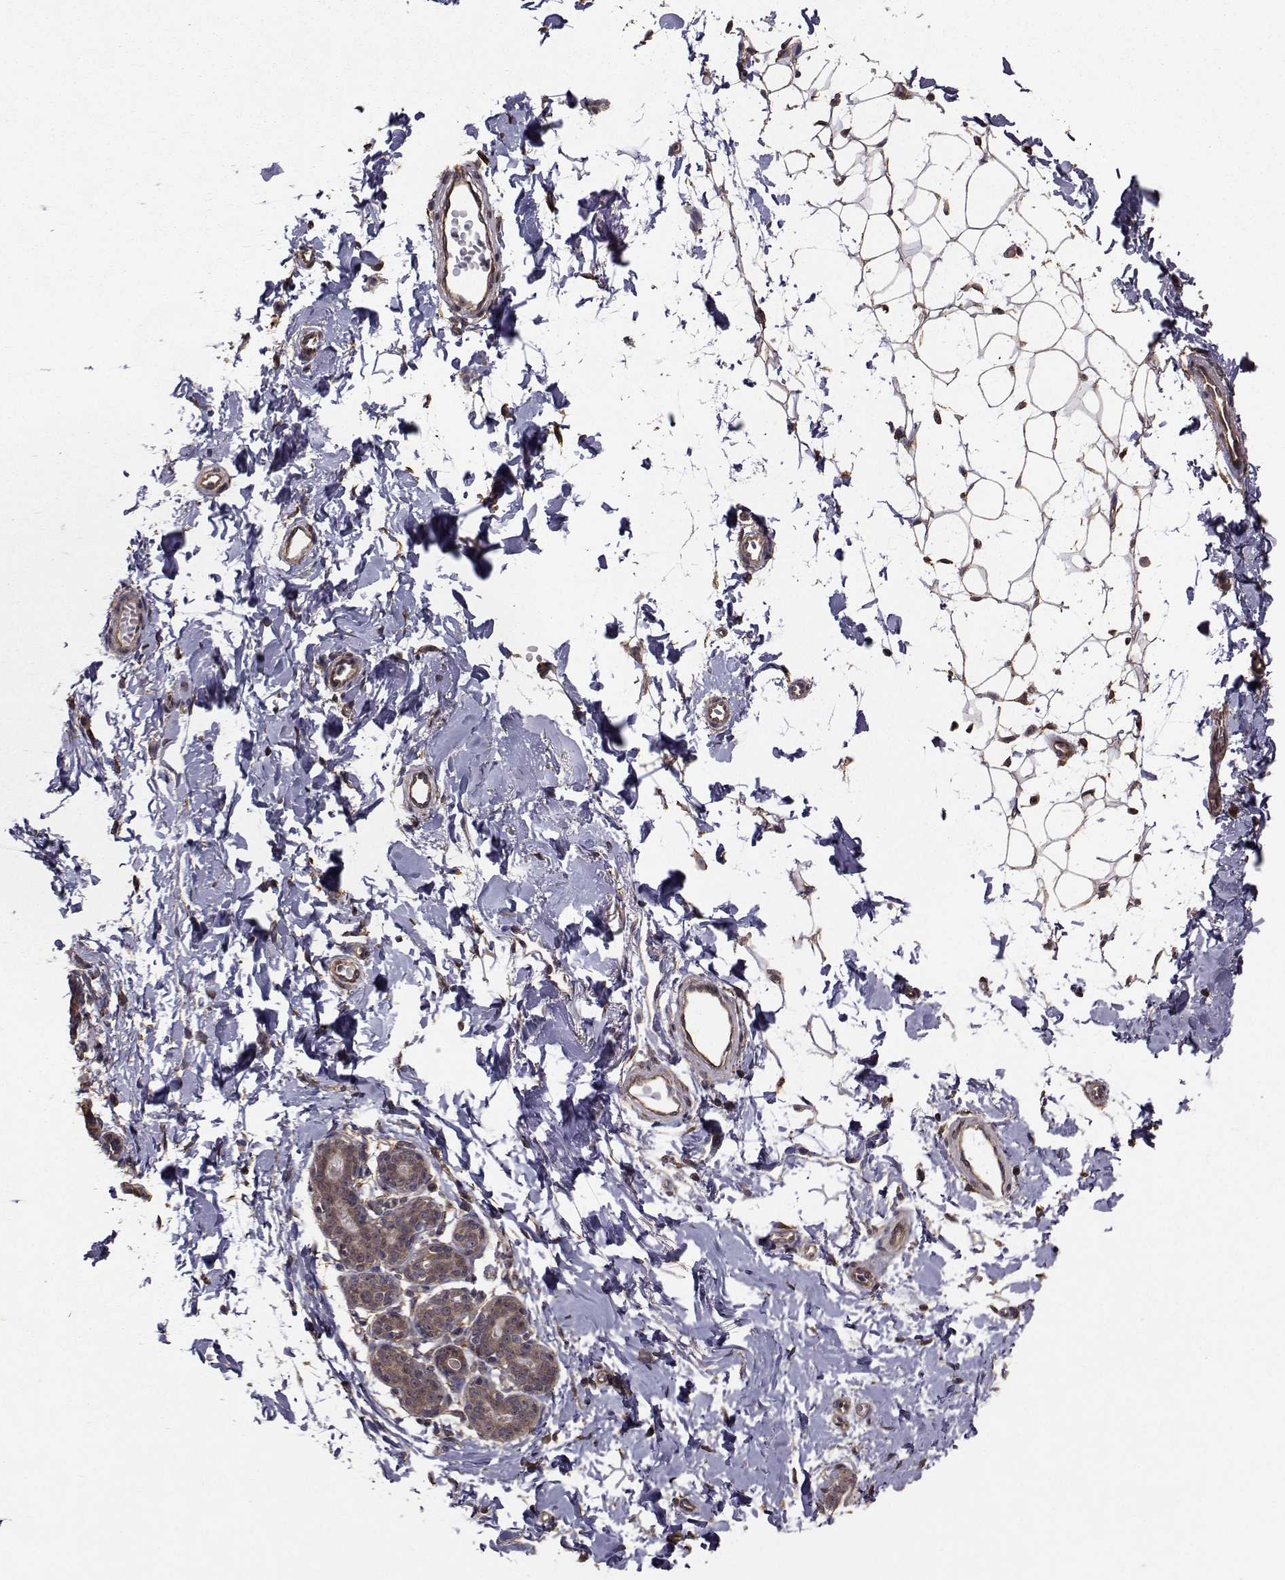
{"staining": {"intensity": "weak", "quantity": "25%-75%", "location": "cytoplasmic/membranous"}, "tissue": "breast", "cell_type": "Adipocytes", "image_type": "normal", "snomed": [{"axis": "morphology", "description": "Normal tissue, NOS"}, {"axis": "topography", "description": "Breast"}], "caption": "Immunohistochemical staining of benign breast displays low levels of weak cytoplasmic/membranous staining in about 25%-75% of adipocytes.", "gene": "TRIP10", "patient": {"sex": "female", "age": 37}}